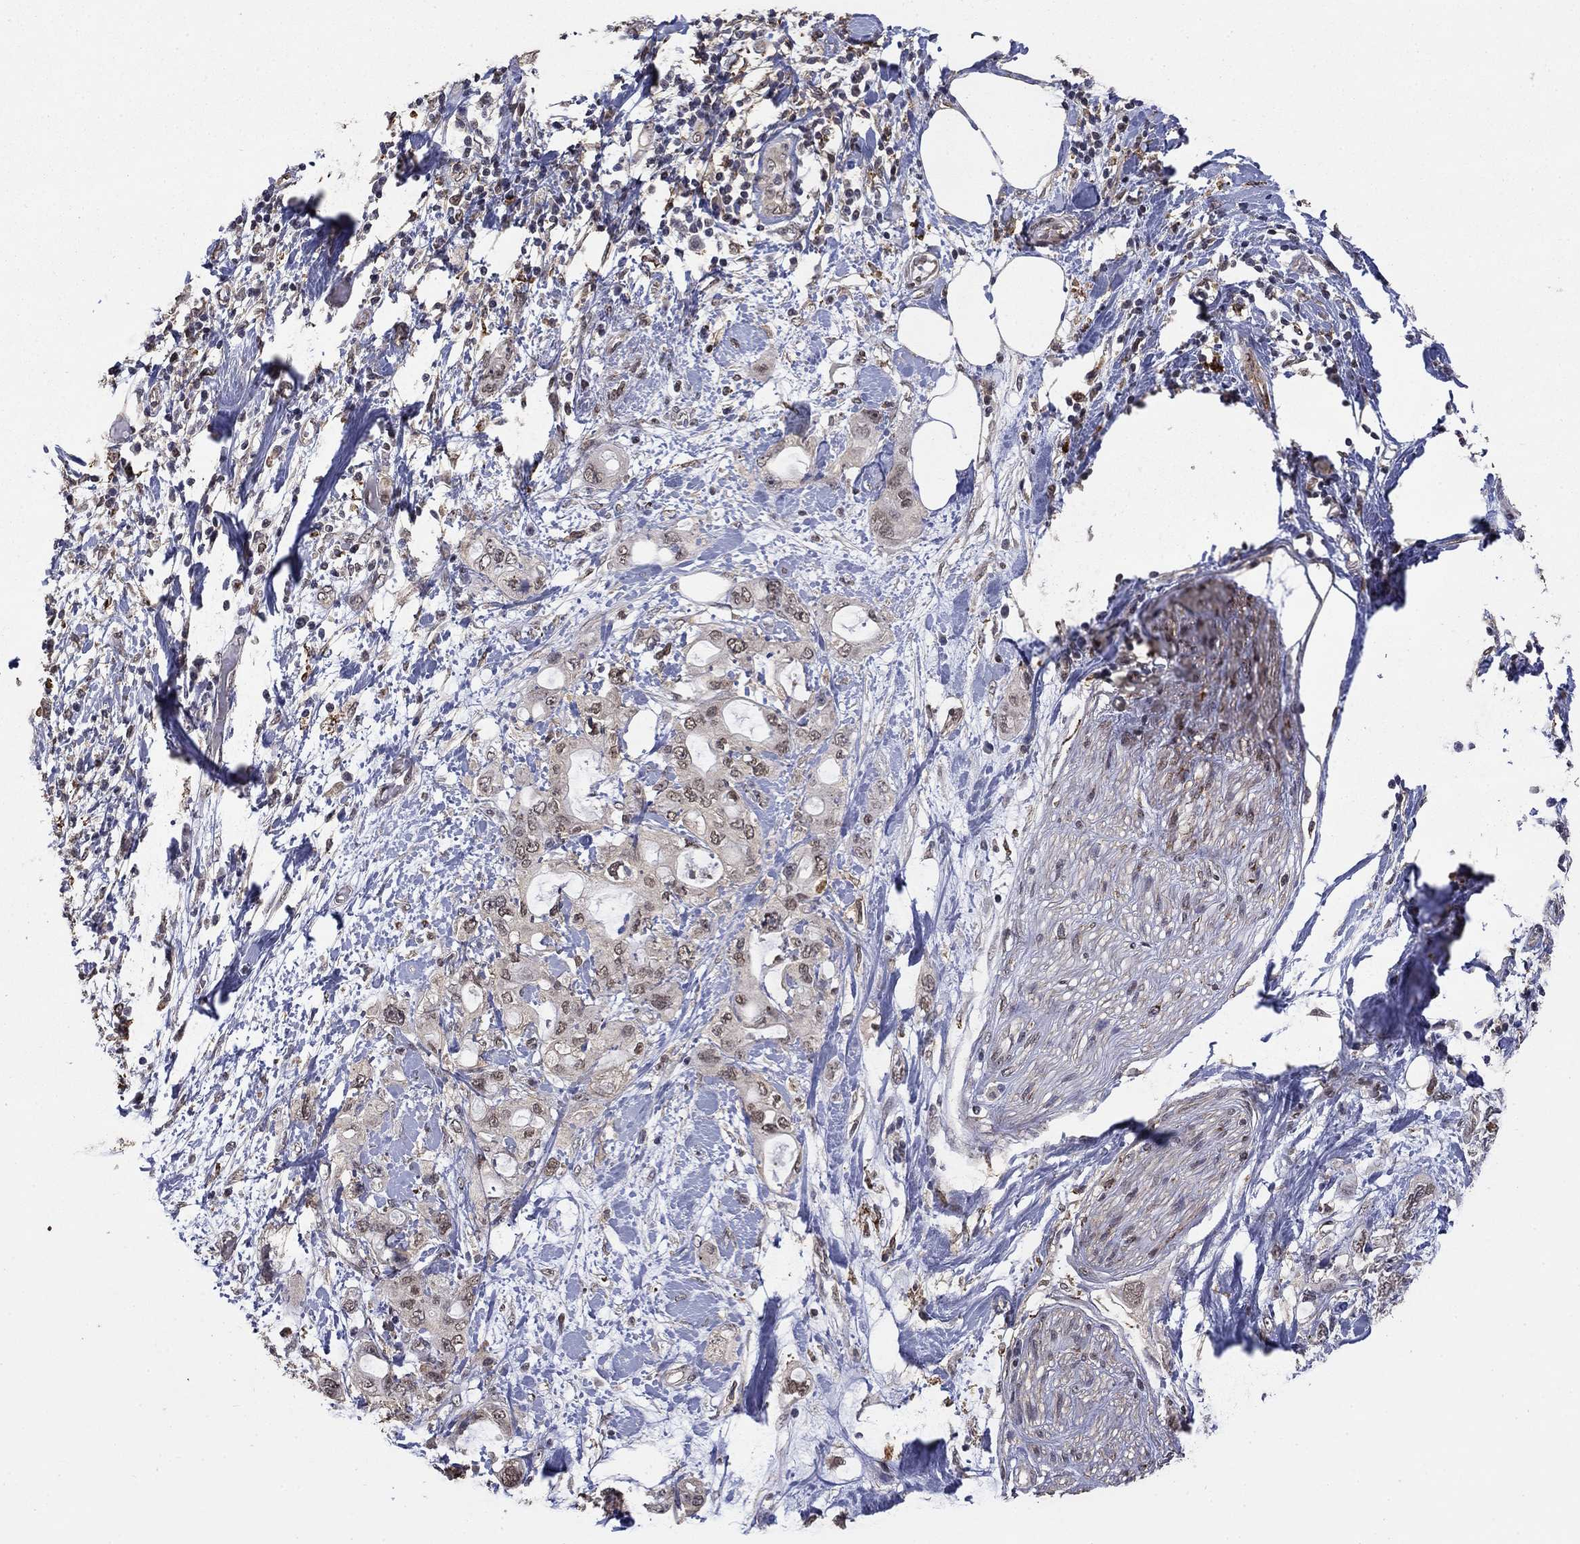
{"staining": {"intensity": "moderate", "quantity": "<25%", "location": "nuclear"}, "tissue": "pancreatic cancer", "cell_type": "Tumor cells", "image_type": "cancer", "snomed": [{"axis": "morphology", "description": "Adenocarcinoma, NOS"}, {"axis": "topography", "description": "Pancreas"}], "caption": "Pancreatic adenocarcinoma tissue demonstrates moderate nuclear staining in approximately <25% of tumor cells, visualized by immunohistochemistry.", "gene": "GRIA3", "patient": {"sex": "female", "age": 56}}